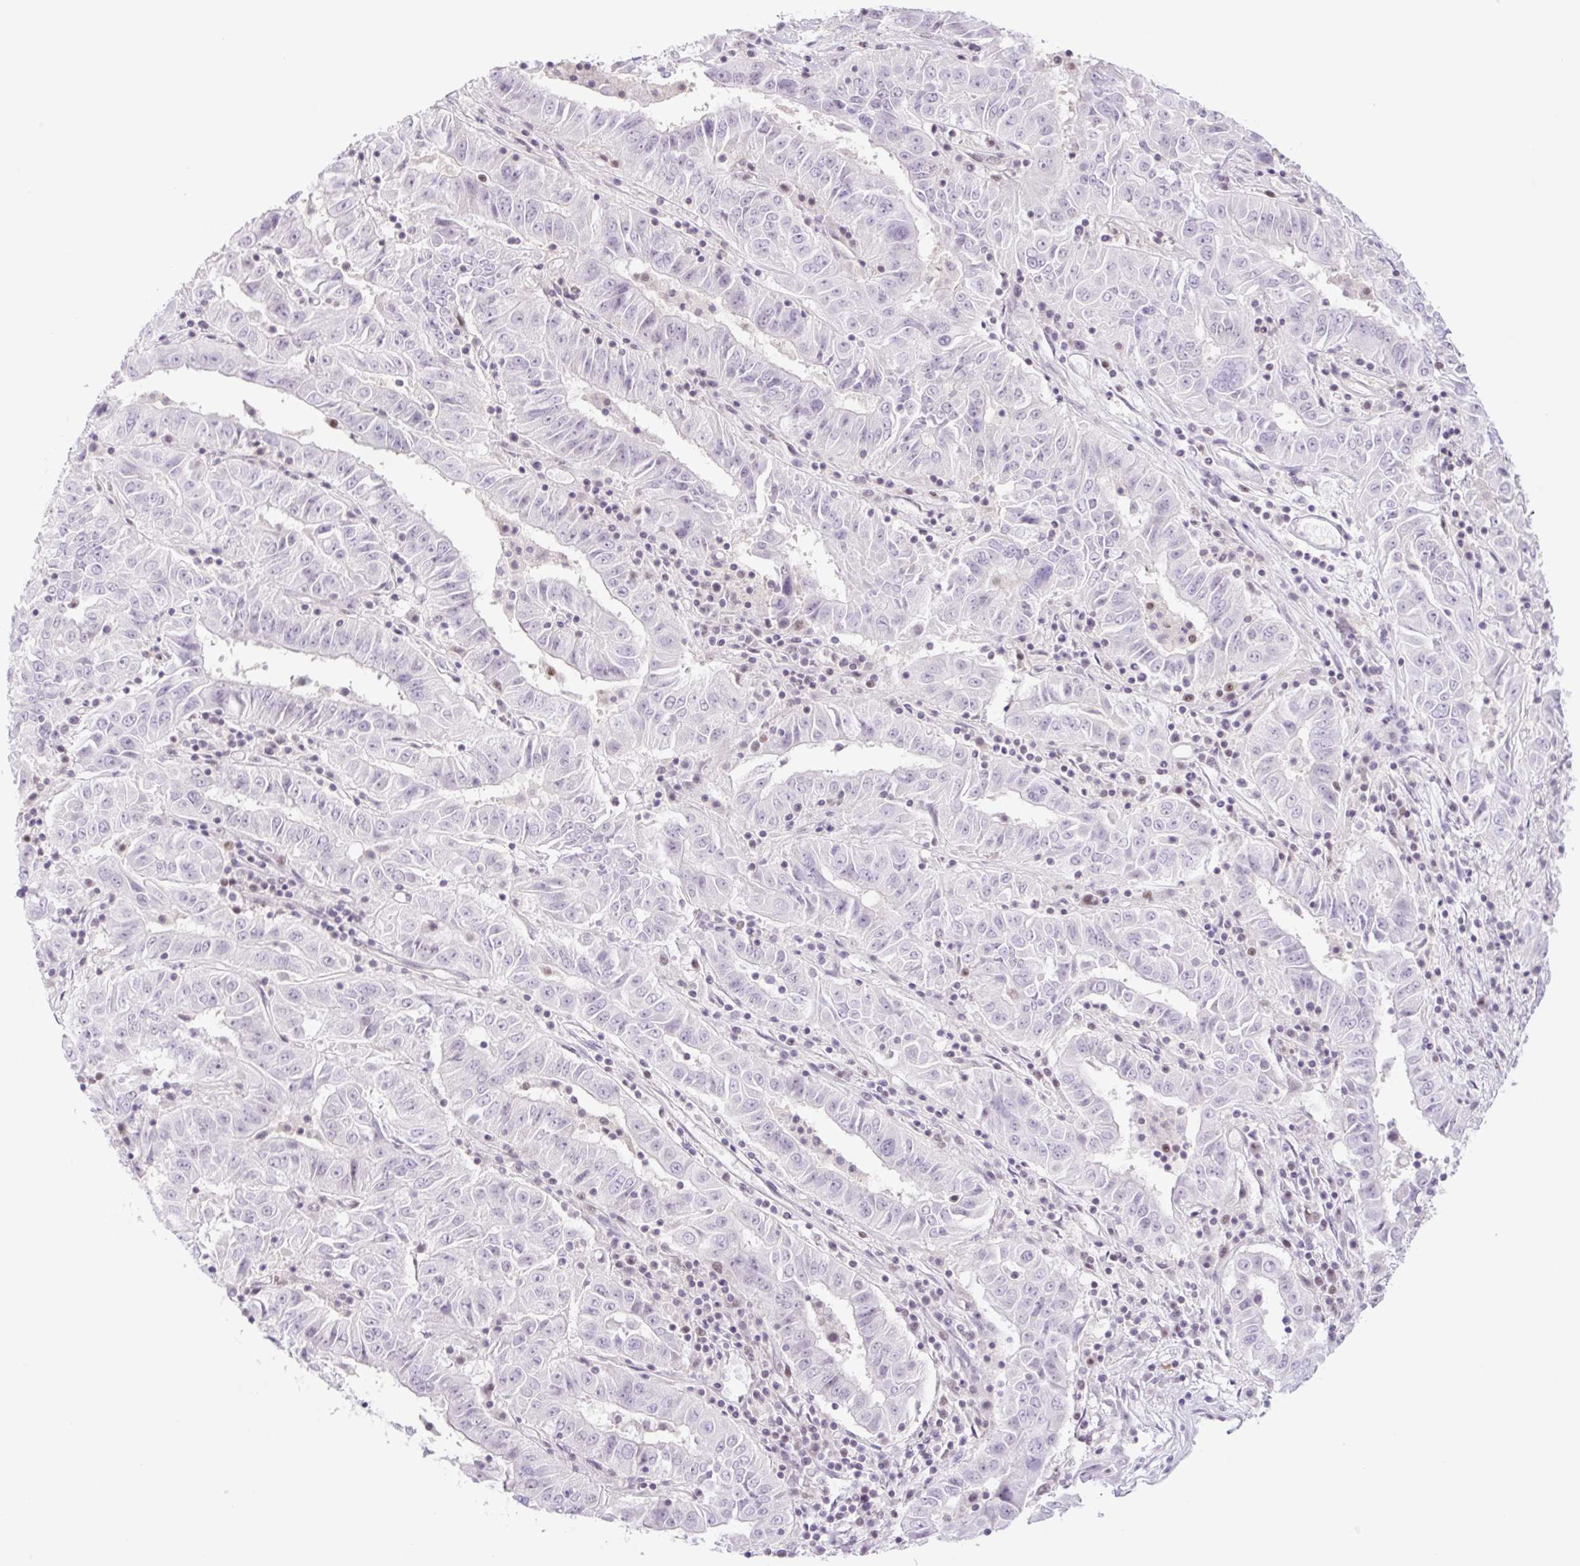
{"staining": {"intensity": "negative", "quantity": "none", "location": "none"}, "tissue": "pancreatic cancer", "cell_type": "Tumor cells", "image_type": "cancer", "snomed": [{"axis": "morphology", "description": "Adenocarcinoma, NOS"}, {"axis": "topography", "description": "Pancreas"}], "caption": "Tumor cells show no significant protein expression in adenocarcinoma (pancreatic).", "gene": "TLE3", "patient": {"sex": "male", "age": 63}}